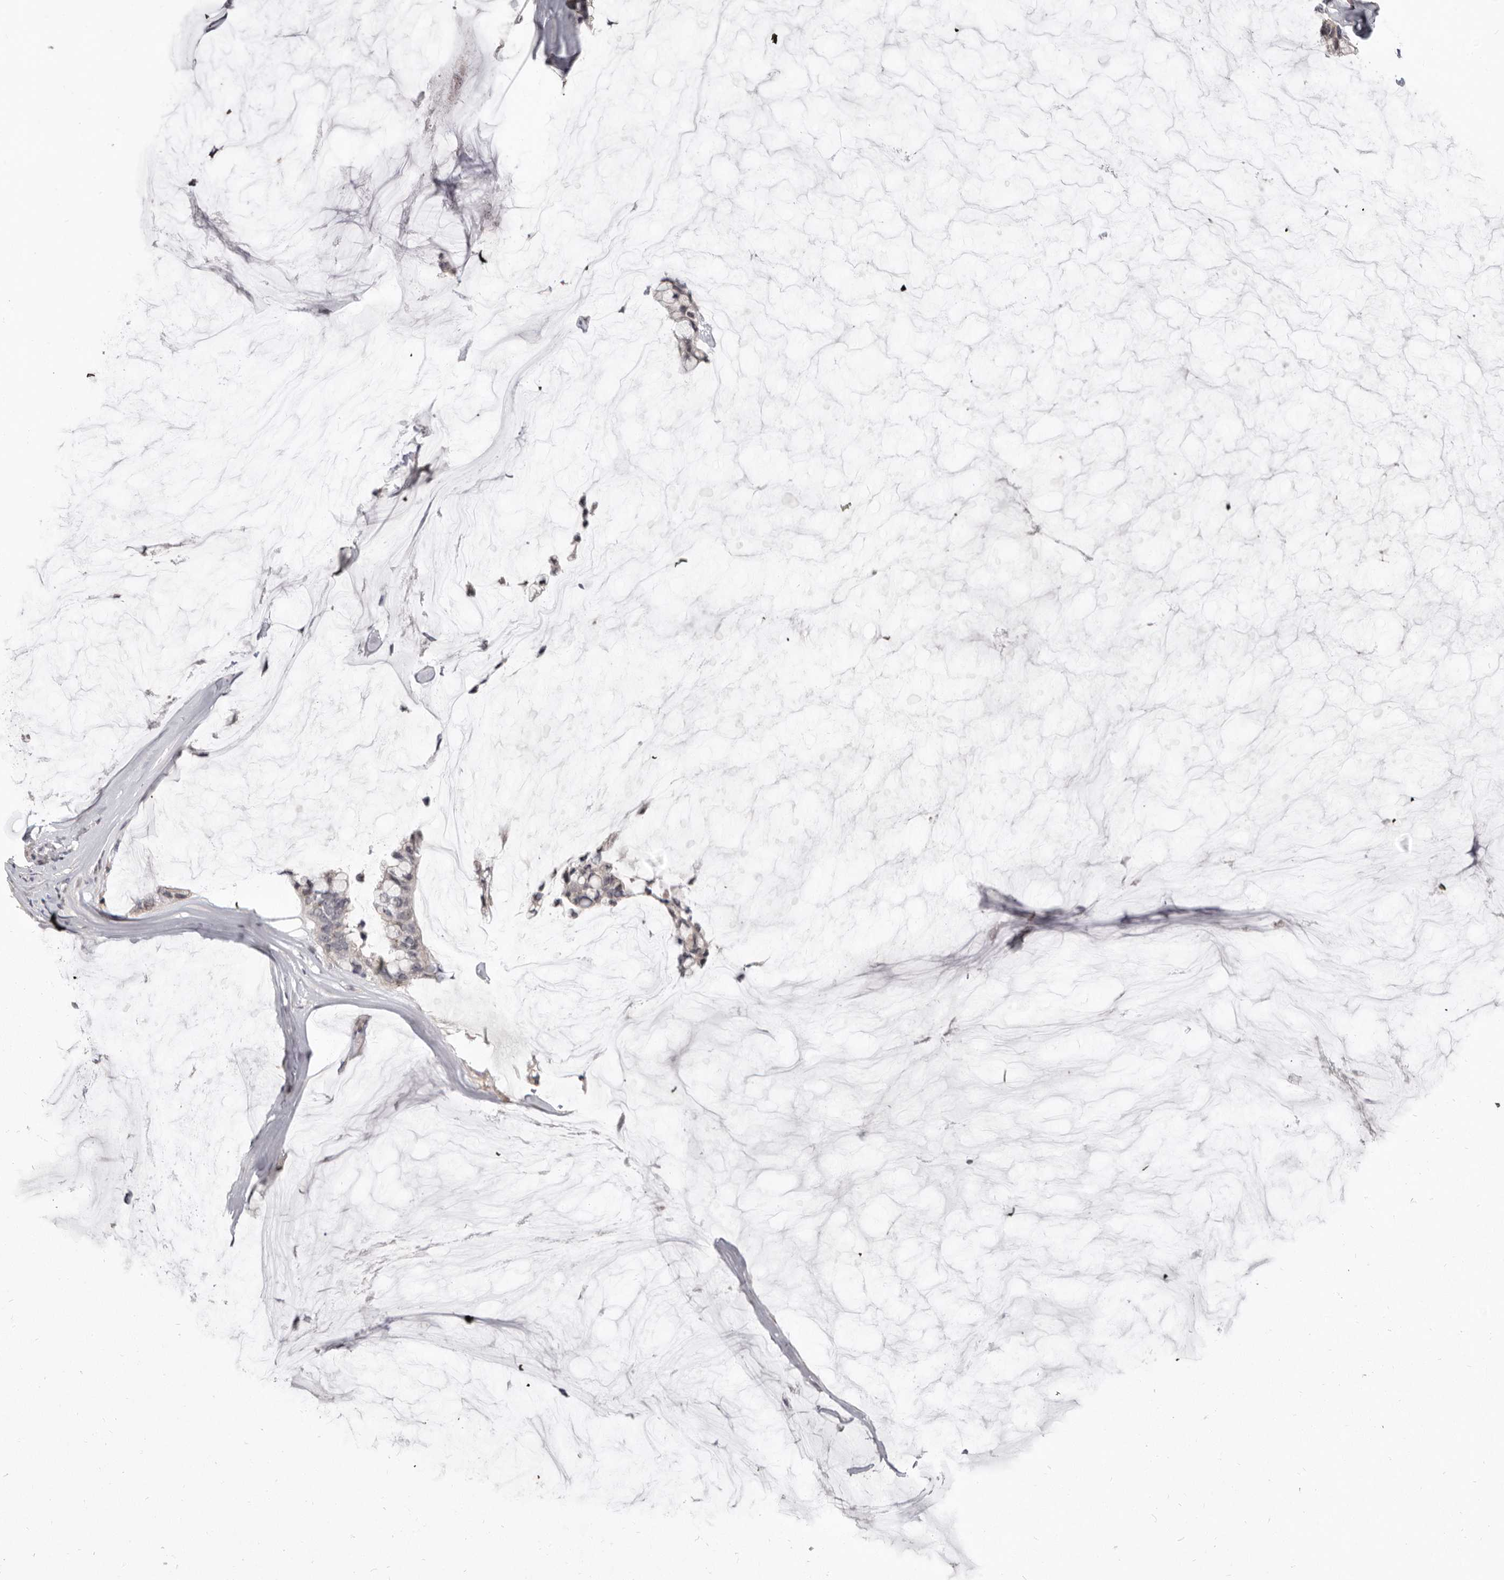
{"staining": {"intensity": "negative", "quantity": "none", "location": "none"}, "tissue": "ovarian cancer", "cell_type": "Tumor cells", "image_type": "cancer", "snomed": [{"axis": "morphology", "description": "Cystadenocarcinoma, mucinous, NOS"}, {"axis": "topography", "description": "Ovary"}], "caption": "Immunohistochemical staining of human ovarian cancer (mucinous cystadenocarcinoma) demonstrates no significant staining in tumor cells.", "gene": "BAD", "patient": {"sex": "female", "age": 39}}